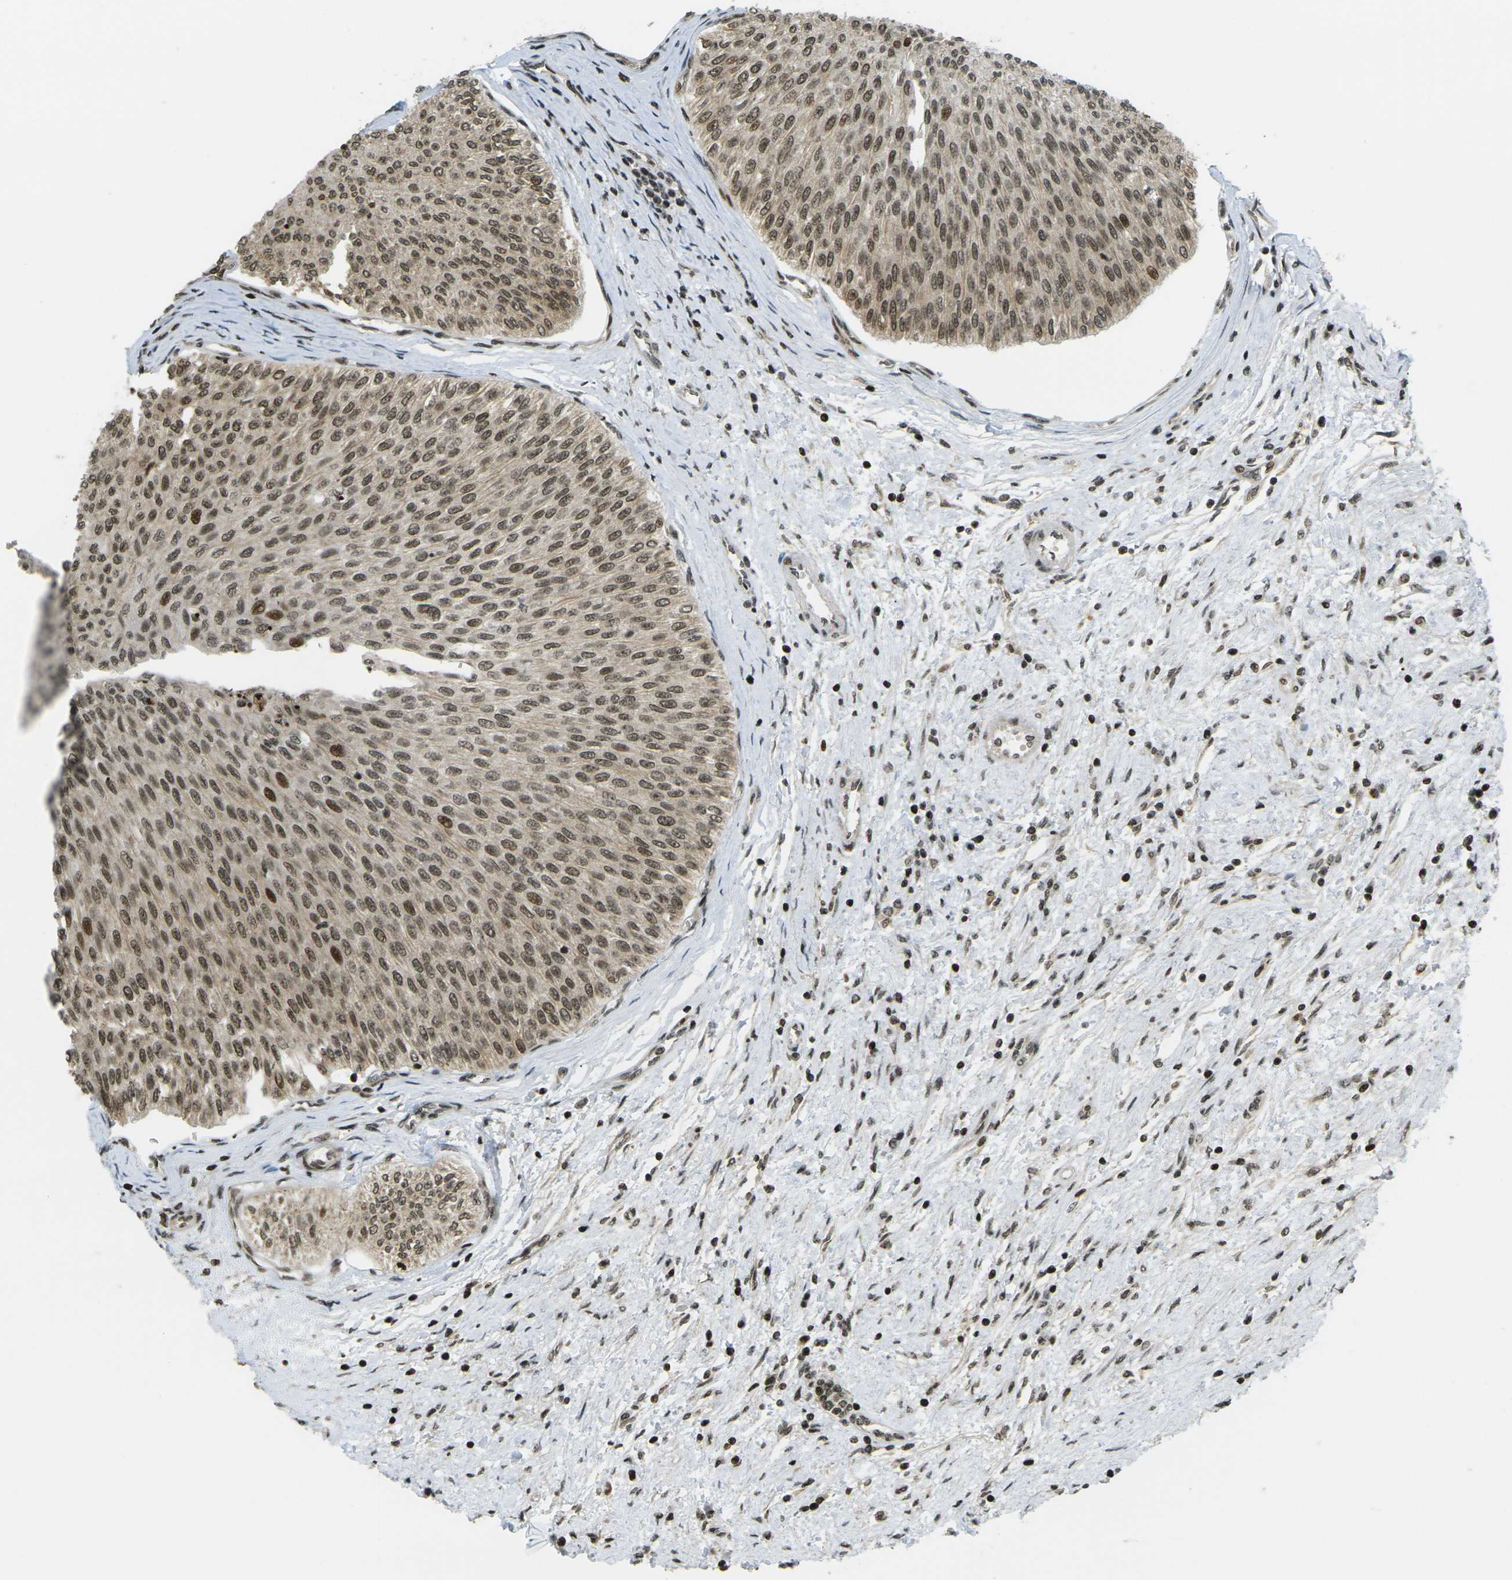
{"staining": {"intensity": "moderate", "quantity": ">75%", "location": "nuclear"}, "tissue": "urothelial cancer", "cell_type": "Tumor cells", "image_type": "cancer", "snomed": [{"axis": "morphology", "description": "Urothelial carcinoma, Low grade"}, {"axis": "topography", "description": "Urinary bladder"}], "caption": "Urothelial carcinoma (low-grade) was stained to show a protein in brown. There is medium levels of moderate nuclear staining in approximately >75% of tumor cells.", "gene": "RUVBL2", "patient": {"sex": "male", "age": 78}}